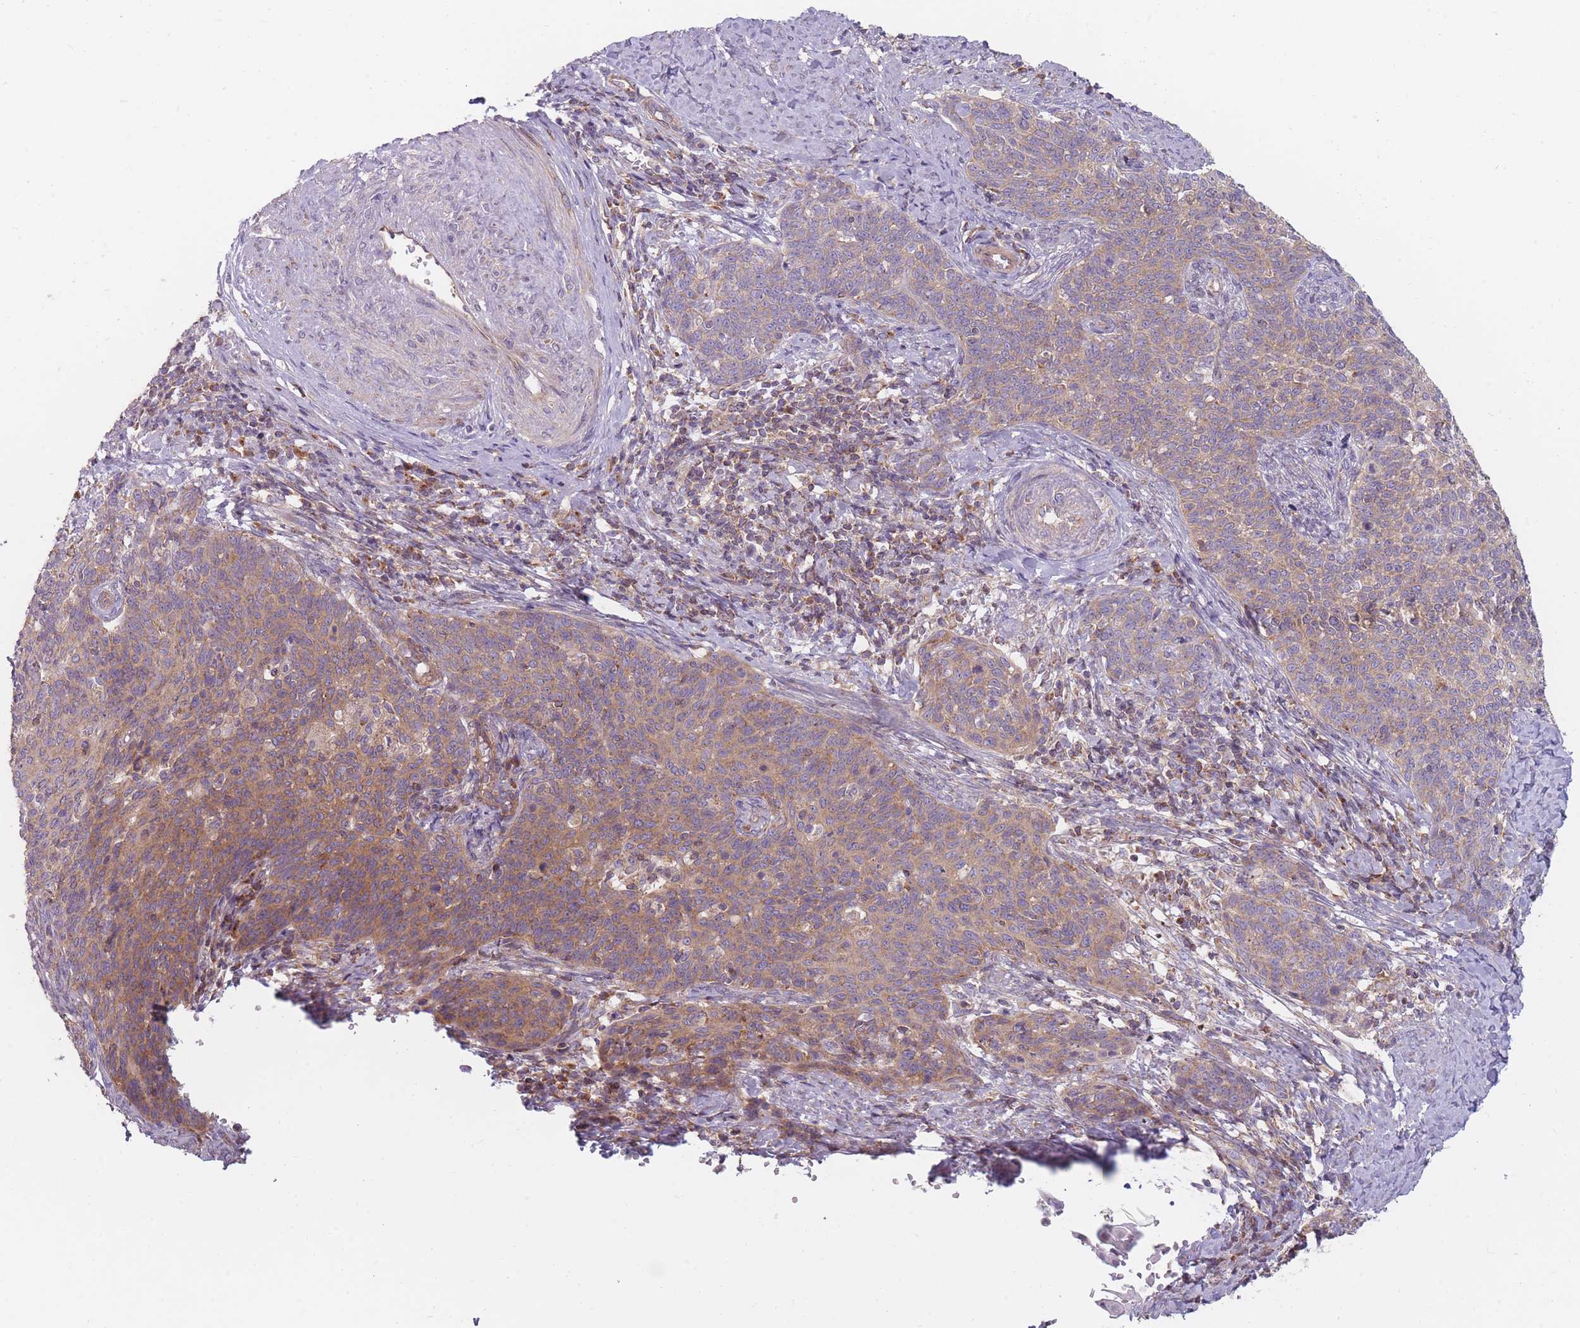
{"staining": {"intensity": "moderate", "quantity": "25%-75%", "location": "cytoplasmic/membranous"}, "tissue": "cervical cancer", "cell_type": "Tumor cells", "image_type": "cancer", "snomed": [{"axis": "morphology", "description": "Squamous cell carcinoma, NOS"}, {"axis": "topography", "description": "Cervix"}], "caption": "Cervical cancer tissue displays moderate cytoplasmic/membranous staining in about 25%-75% of tumor cells, visualized by immunohistochemistry.", "gene": "NDUFA9", "patient": {"sex": "female", "age": 39}}